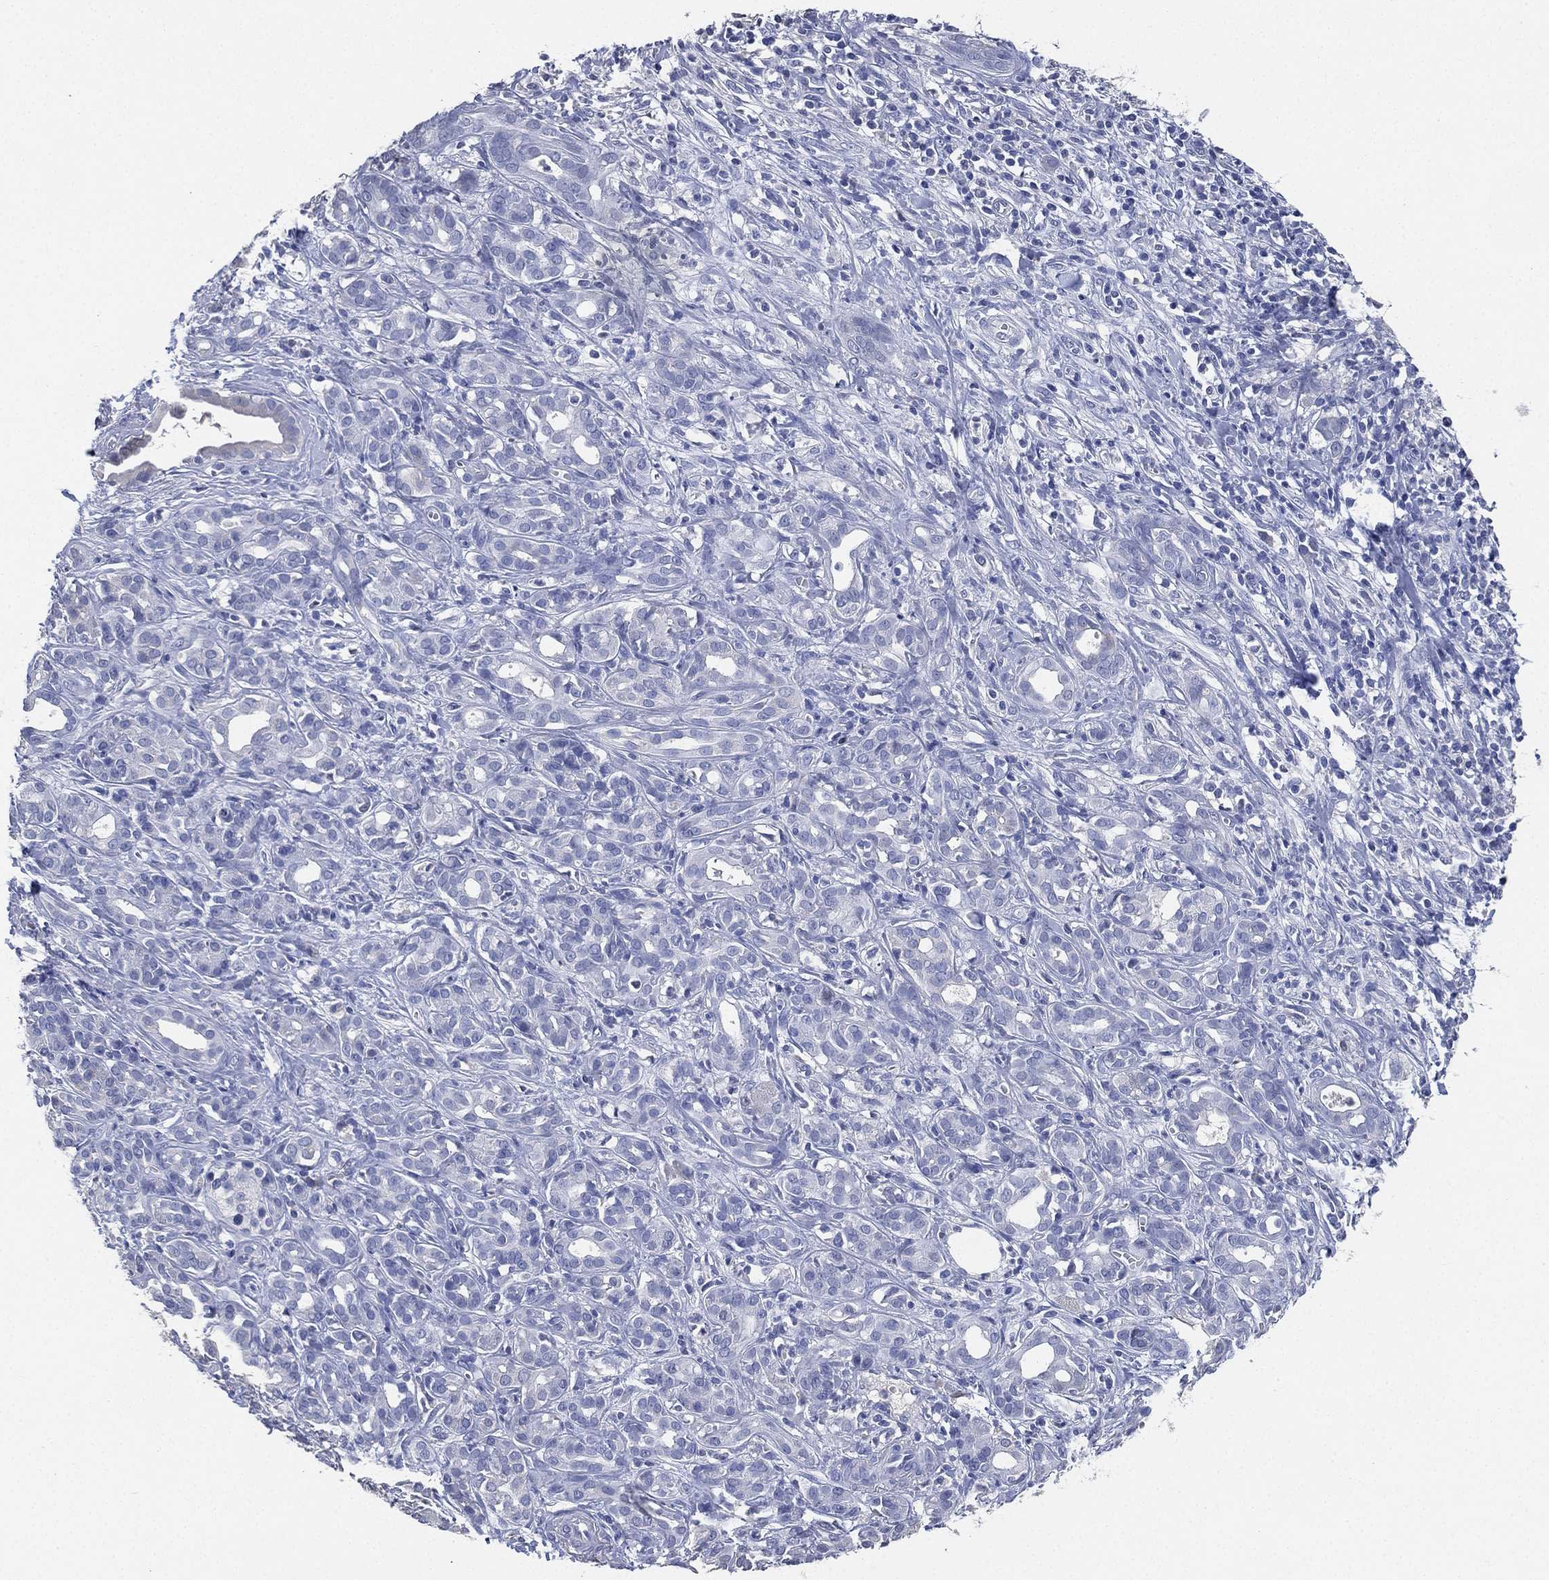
{"staining": {"intensity": "negative", "quantity": "none", "location": "none"}, "tissue": "pancreatic cancer", "cell_type": "Tumor cells", "image_type": "cancer", "snomed": [{"axis": "morphology", "description": "Adenocarcinoma, NOS"}, {"axis": "topography", "description": "Pancreas"}], "caption": "Protein analysis of pancreatic adenocarcinoma exhibits no significant expression in tumor cells.", "gene": "IYD", "patient": {"sex": "male", "age": 61}}